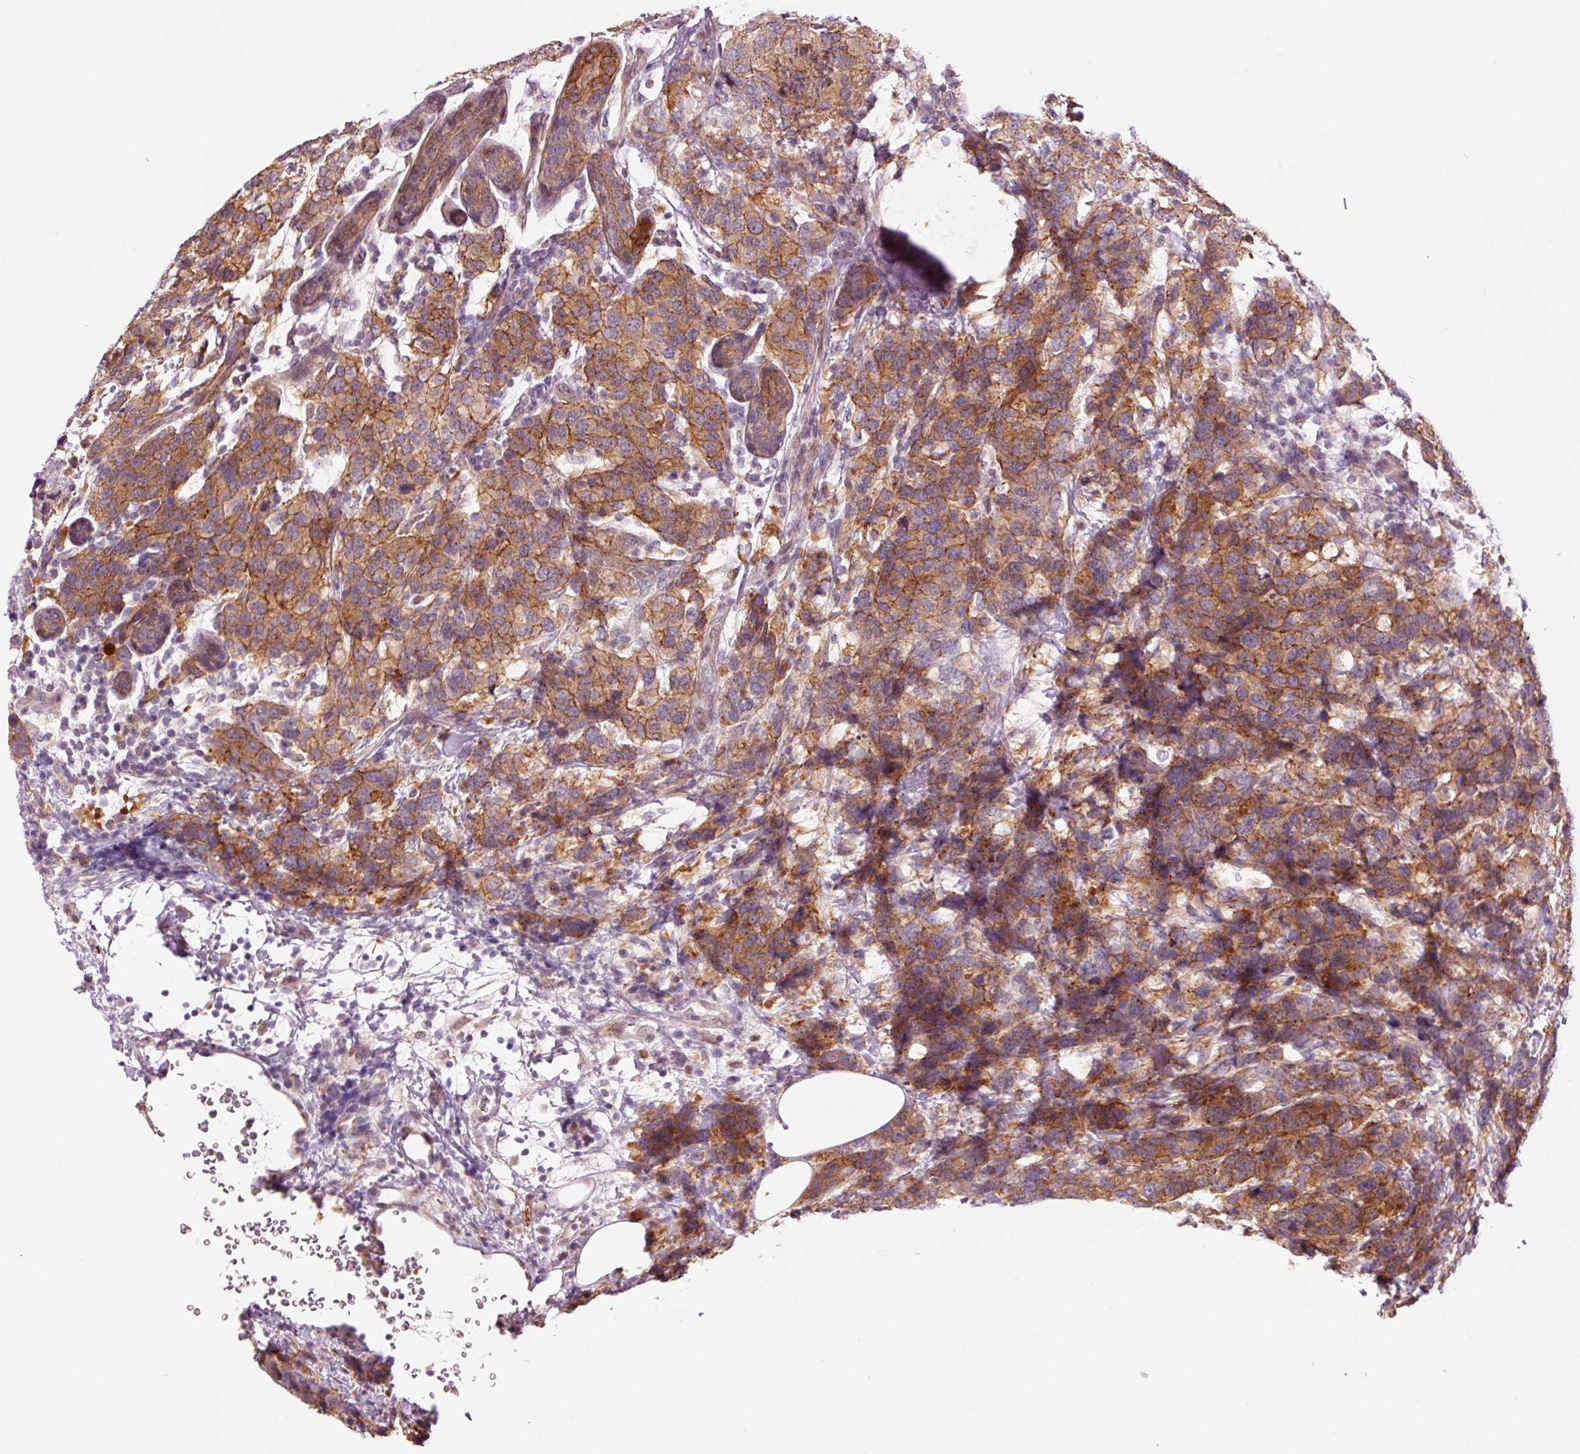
{"staining": {"intensity": "moderate", "quantity": ">75%", "location": "cytoplasmic/membranous"}, "tissue": "breast cancer", "cell_type": "Tumor cells", "image_type": "cancer", "snomed": [{"axis": "morphology", "description": "Lobular carcinoma"}, {"axis": "topography", "description": "Breast"}], "caption": "Immunohistochemistry histopathology image of breast lobular carcinoma stained for a protein (brown), which shows medium levels of moderate cytoplasmic/membranous positivity in approximately >75% of tumor cells.", "gene": "DAPP1", "patient": {"sex": "female", "age": 59}}